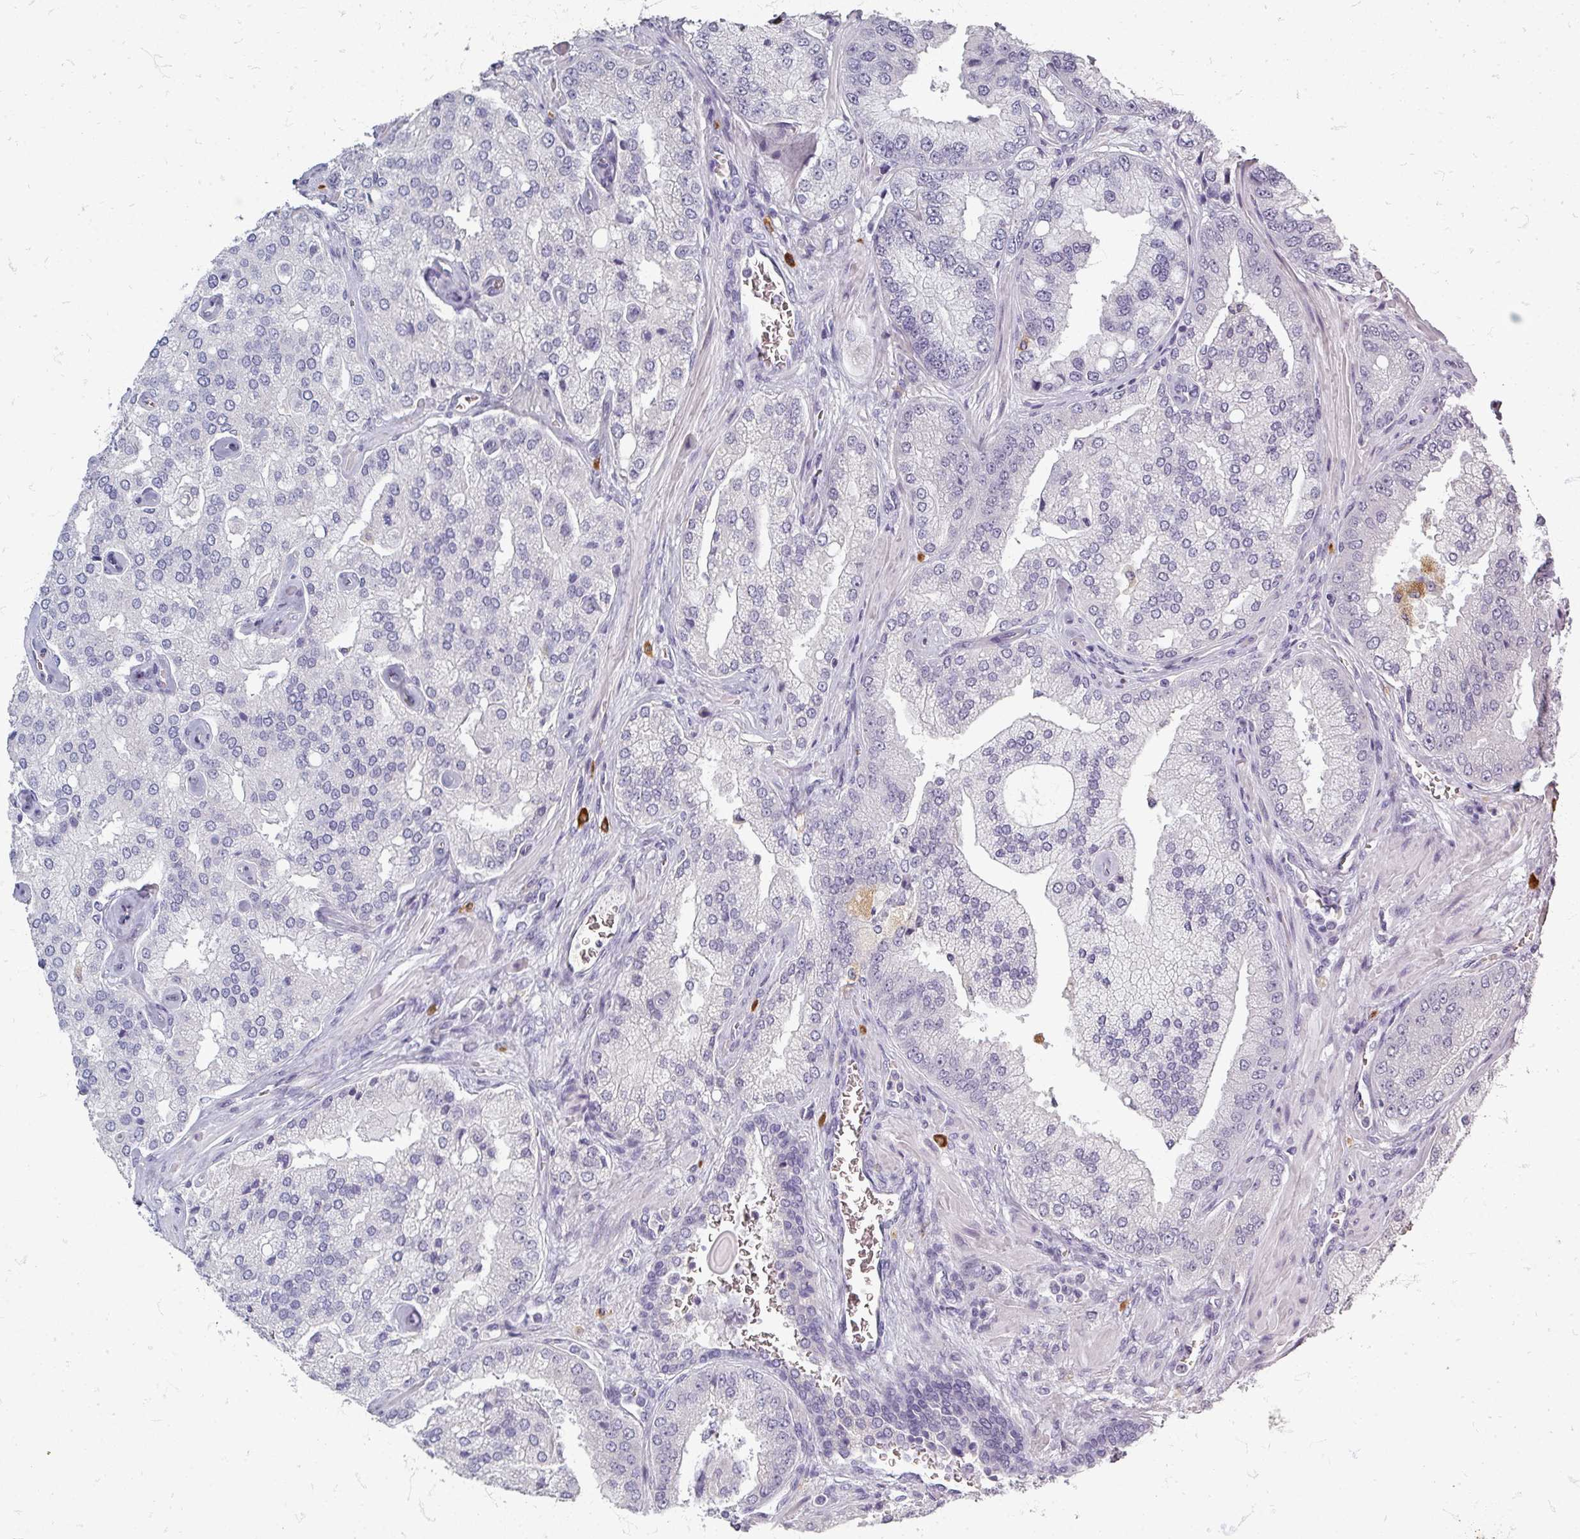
{"staining": {"intensity": "negative", "quantity": "none", "location": "none"}, "tissue": "prostate cancer", "cell_type": "Tumor cells", "image_type": "cancer", "snomed": [{"axis": "morphology", "description": "Adenocarcinoma, High grade"}, {"axis": "topography", "description": "Prostate"}], "caption": "High-grade adenocarcinoma (prostate) stained for a protein using immunohistochemistry (IHC) shows no positivity tumor cells.", "gene": "ZNF878", "patient": {"sex": "male", "age": 68}}